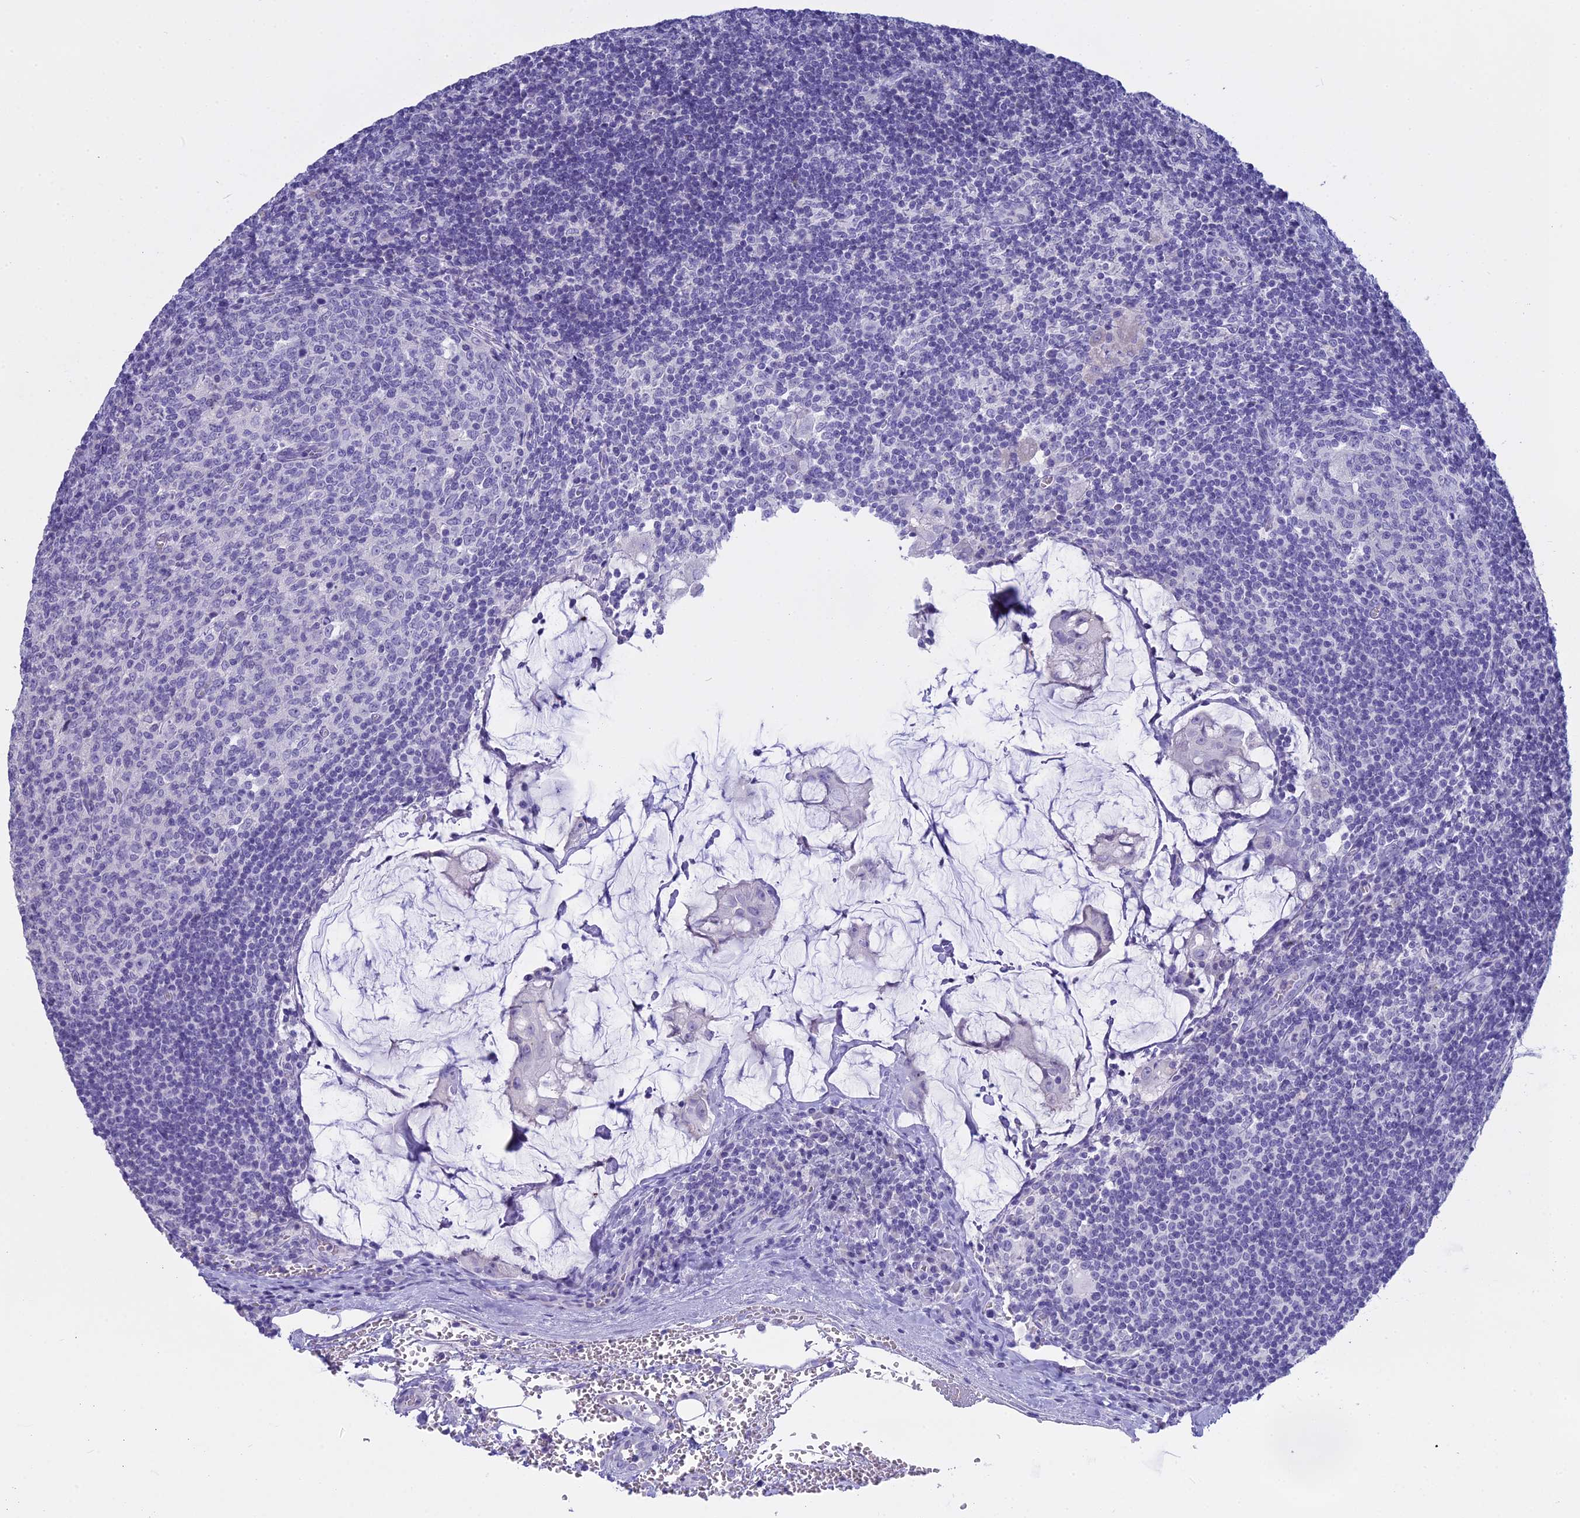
{"staining": {"intensity": "negative", "quantity": "none", "location": "none"}, "tissue": "lymph node", "cell_type": "Germinal center cells", "image_type": "normal", "snomed": [{"axis": "morphology", "description": "Normal tissue, NOS"}, {"axis": "topography", "description": "Lymph node"}], "caption": "IHC photomicrograph of unremarkable lymph node: human lymph node stained with DAB reveals no significant protein positivity in germinal center cells.", "gene": "S100A7", "patient": {"sex": "female", "age": 73}}